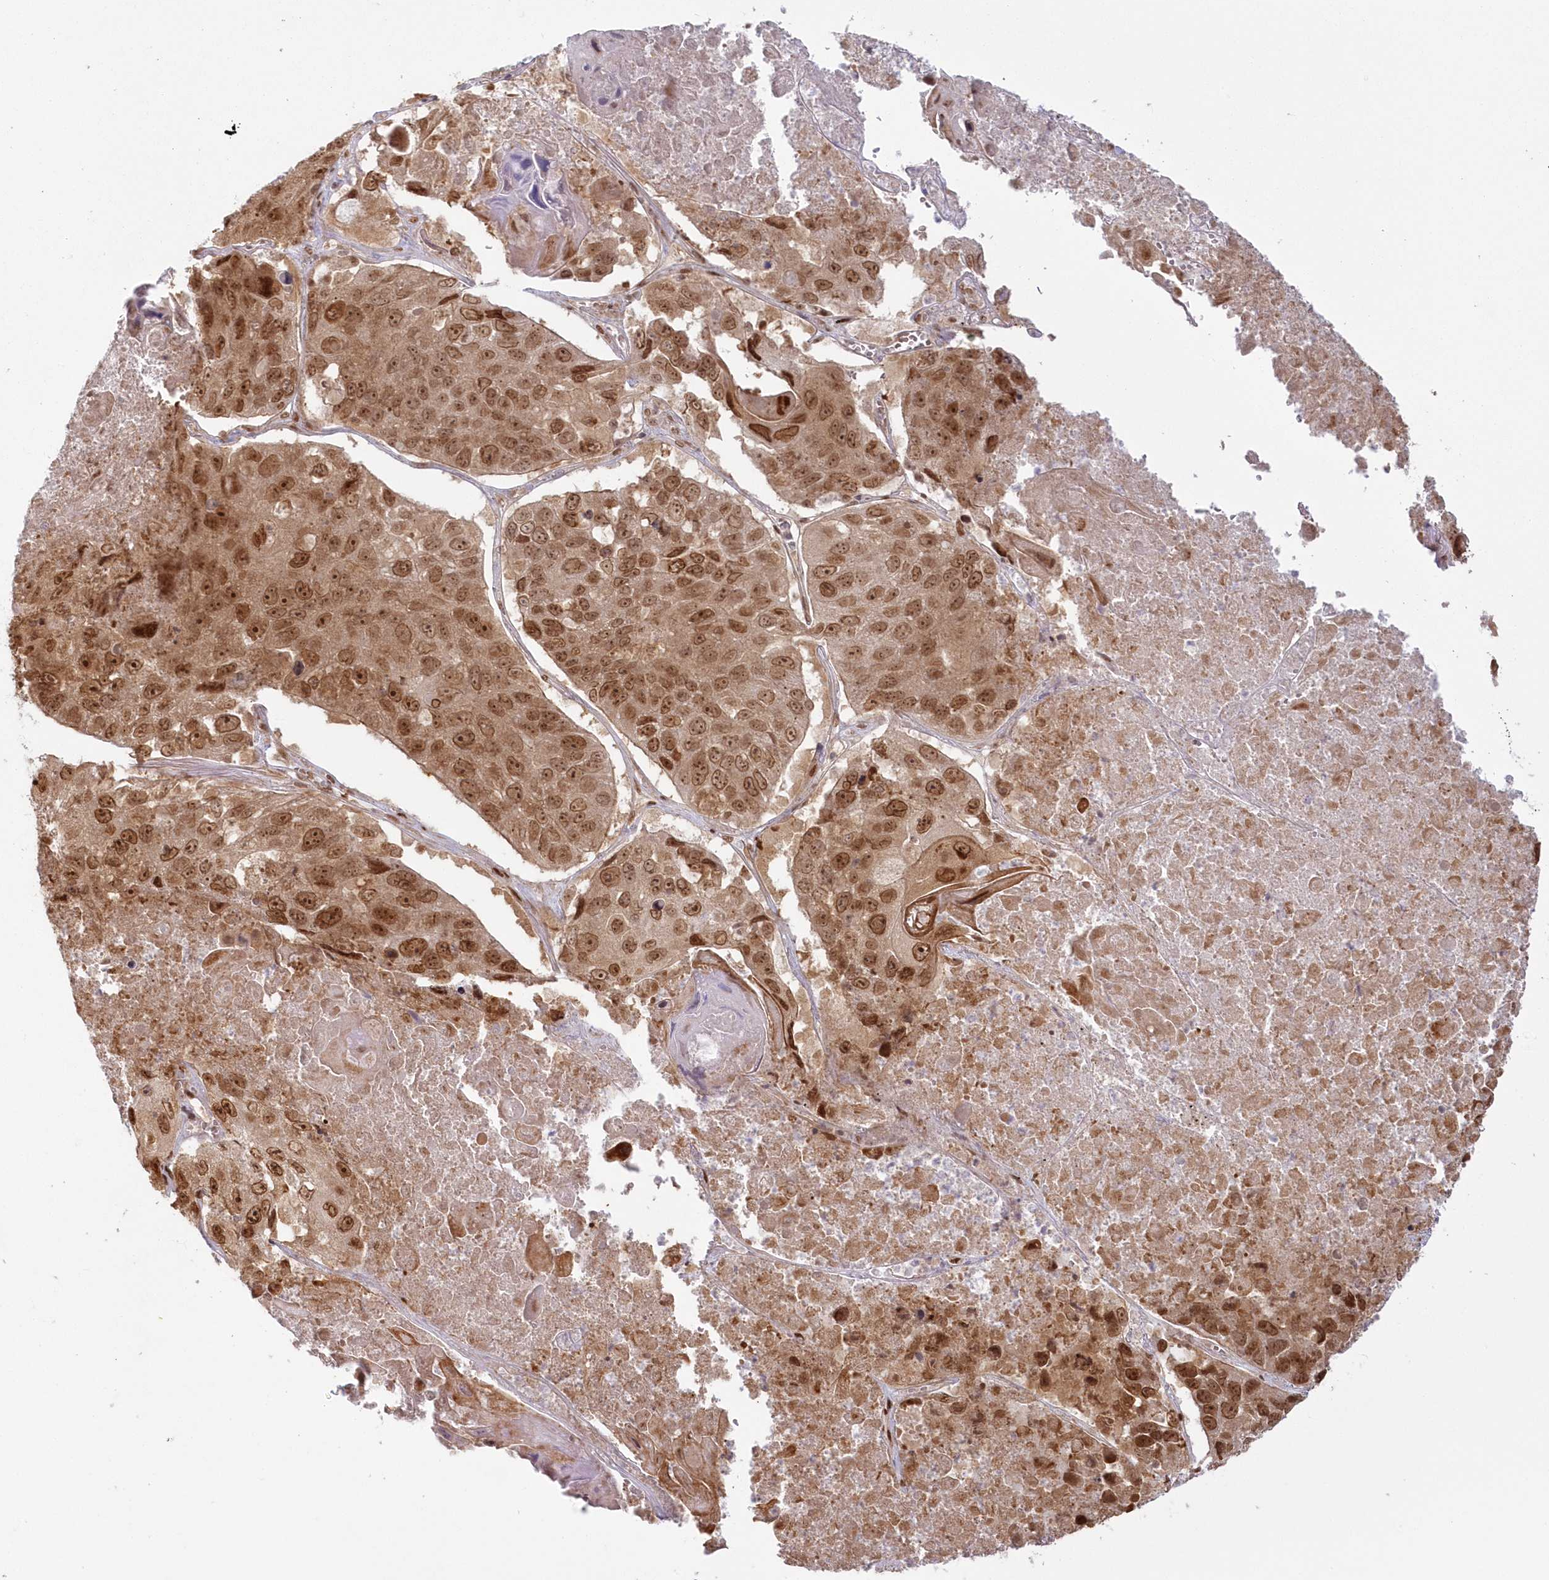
{"staining": {"intensity": "strong", "quantity": ">75%", "location": "cytoplasmic/membranous,nuclear"}, "tissue": "lung cancer", "cell_type": "Tumor cells", "image_type": "cancer", "snomed": [{"axis": "morphology", "description": "Squamous cell carcinoma, NOS"}, {"axis": "topography", "description": "Lung"}], "caption": "Immunohistochemistry (IHC) histopathology image of neoplastic tissue: lung cancer (squamous cell carcinoma) stained using immunohistochemistry shows high levels of strong protein expression localized specifically in the cytoplasmic/membranous and nuclear of tumor cells, appearing as a cytoplasmic/membranous and nuclear brown color.", "gene": "TOGARAM2", "patient": {"sex": "male", "age": 61}}